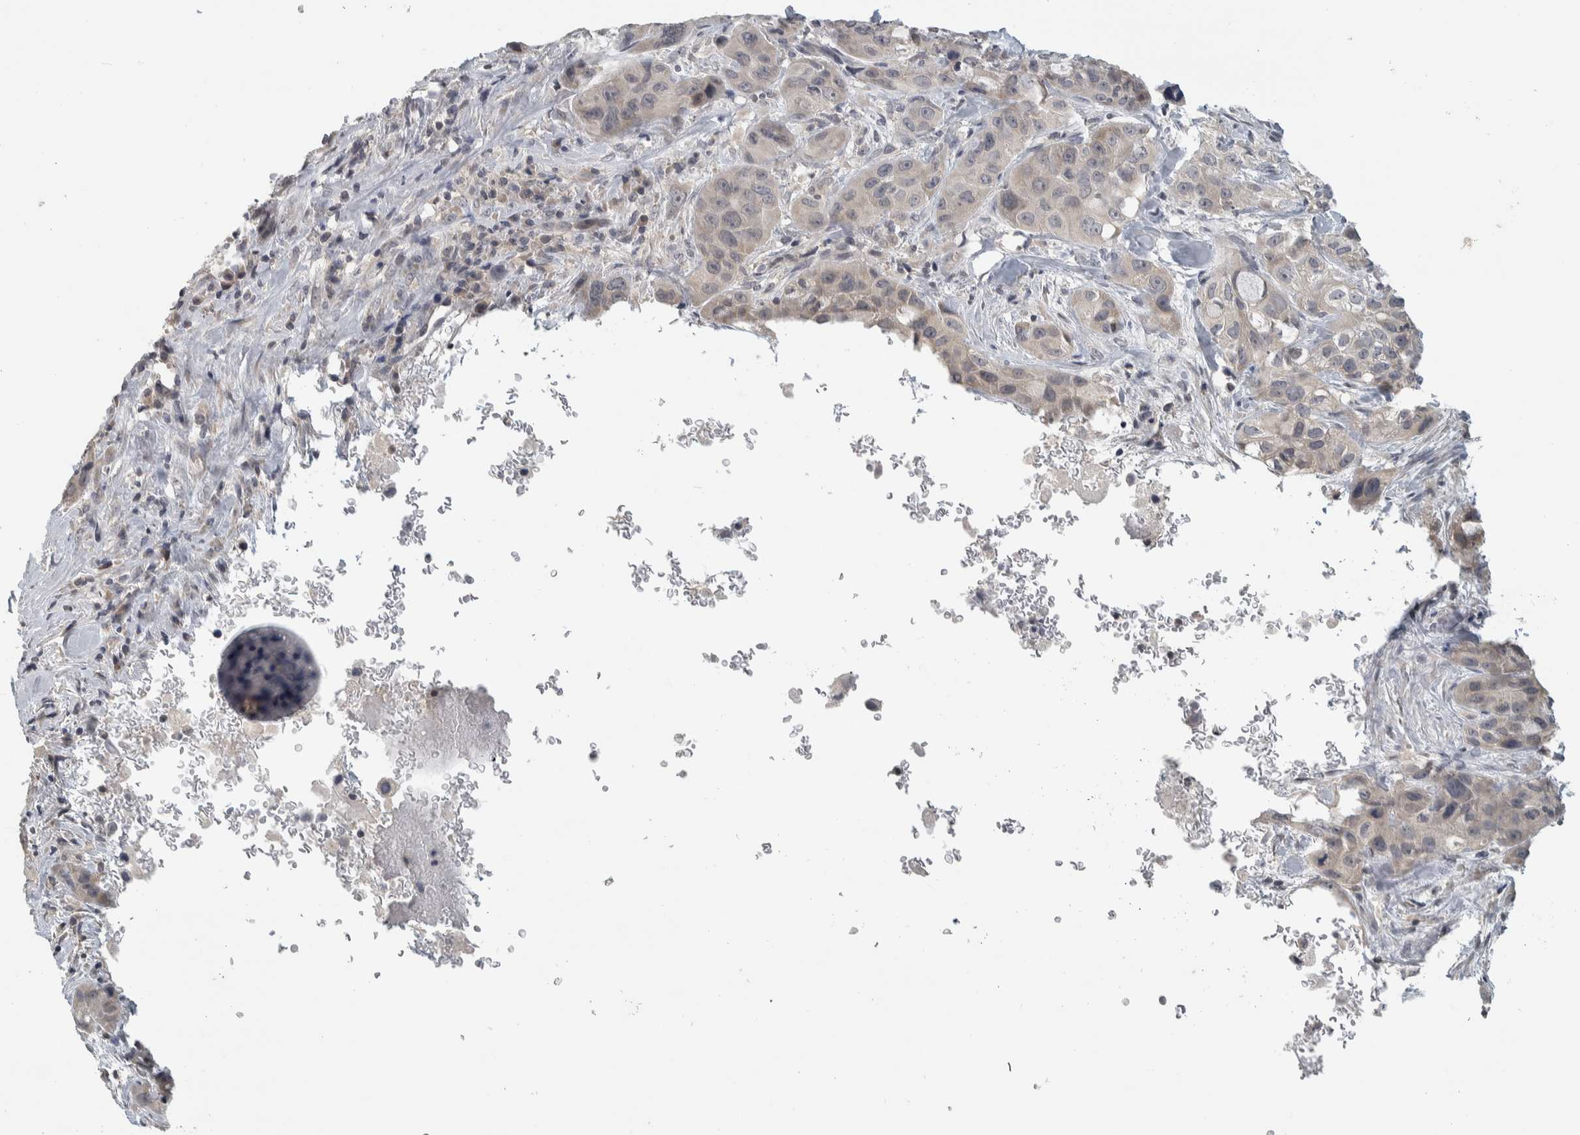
{"staining": {"intensity": "negative", "quantity": "none", "location": "none"}, "tissue": "pancreatic cancer", "cell_type": "Tumor cells", "image_type": "cancer", "snomed": [{"axis": "morphology", "description": "Adenocarcinoma, NOS"}, {"axis": "topography", "description": "Pancreas"}], "caption": "An immunohistochemistry image of pancreatic cancer is shown. There is no staining in tumor cells of pancreatic cancer.", "gene": "AFP", "patient": {"sex": "male", "age": 53}}